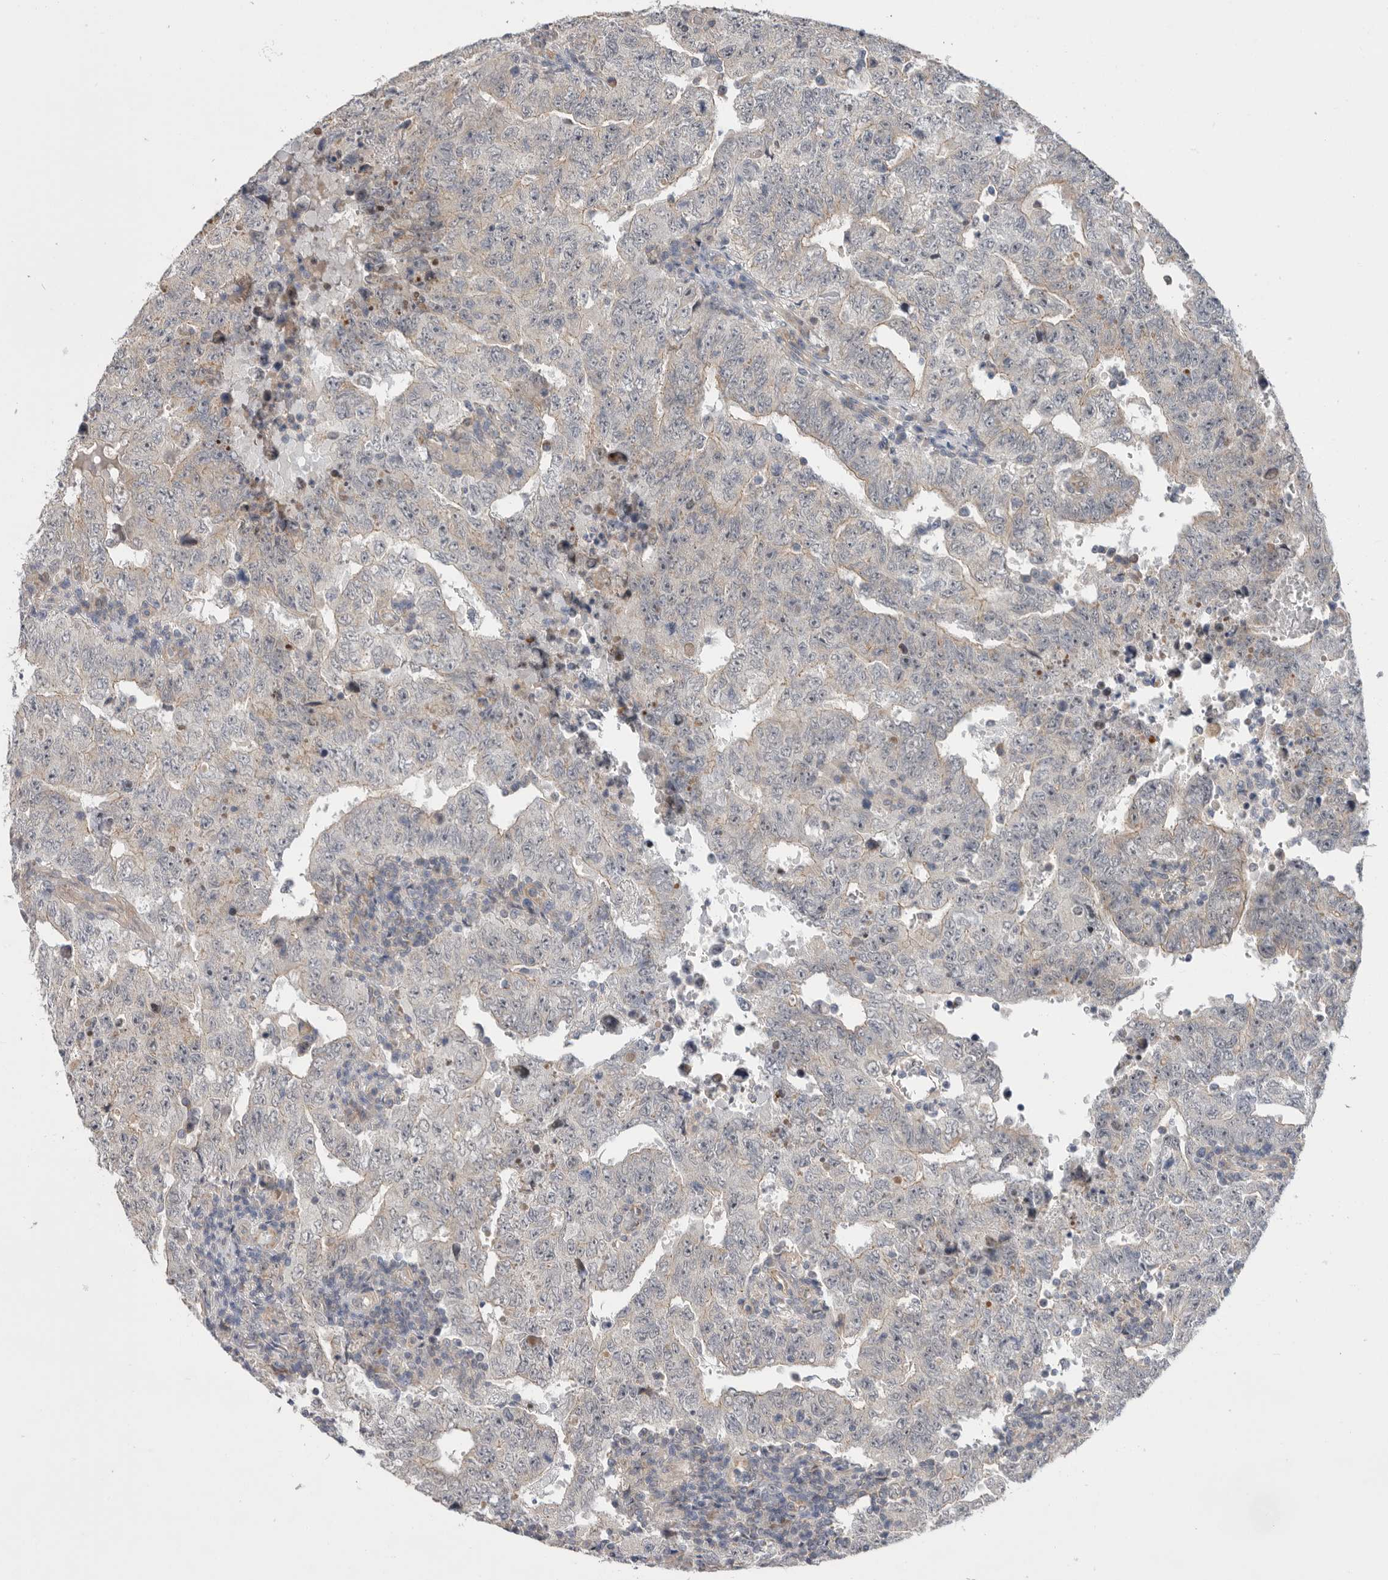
{"staining": {"intensity": "negative", "quantity": "none", "location": "none"}, "tissue": "testis cancer", "cell_type": "Tumor cells", "image_type": "cancer", "snomed": [{"axis": "morphology", "description": "Carcinoma, Embryonal, NOS"}, {"axis": "topography", "description": "Testis"}], "caption": "Testis embryonal carcinoma was stained to show a protein in brown. There is no significant positivity in tumor cells. Brightfield microscopy of immunohistochemistry (IHC) stained with DAB (brown) and hematoxylin (blue), captured at high magnification.", "gene": "MTFR1L", "patient": {"sex": "male", "age": 26}}